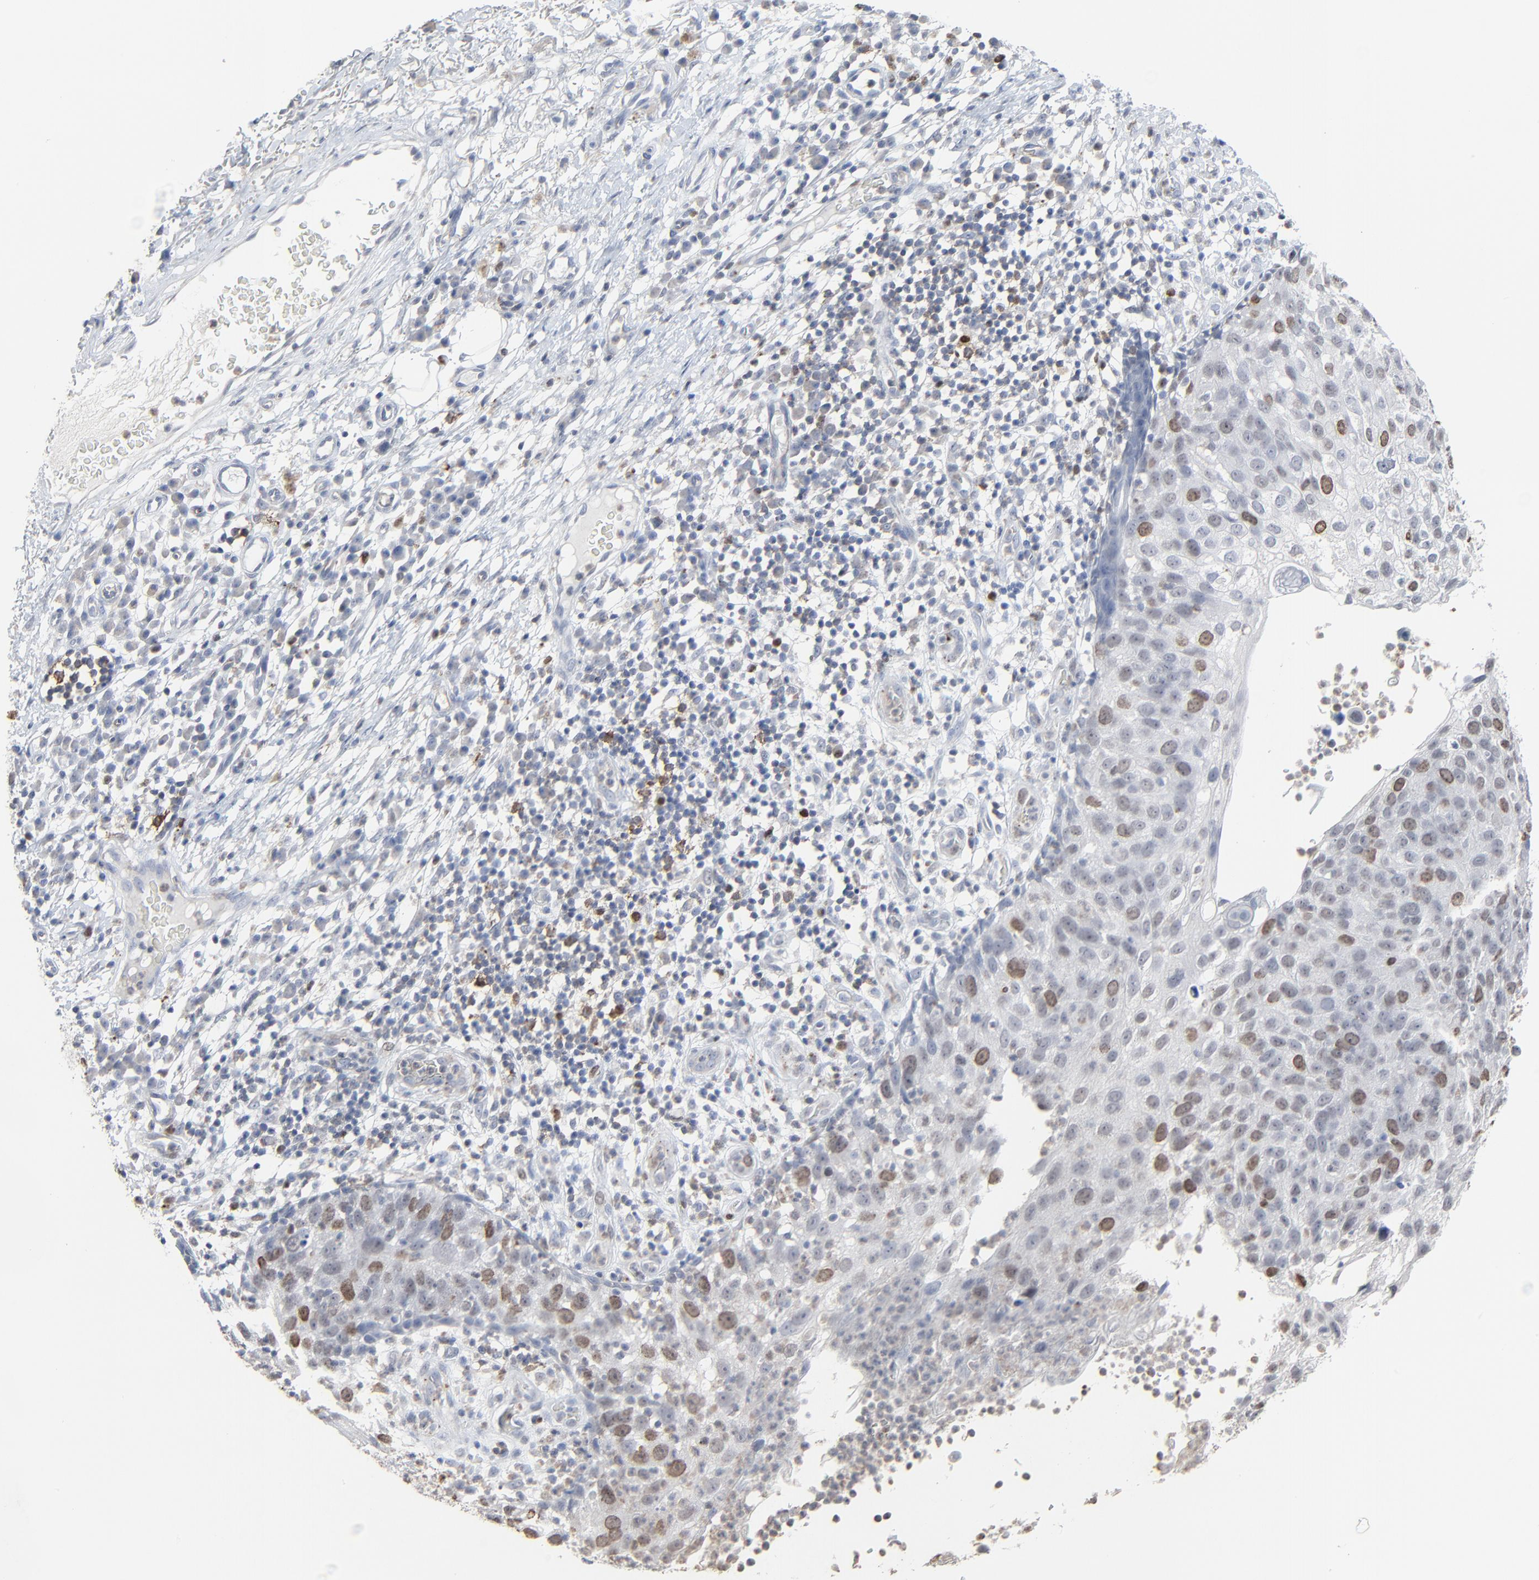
{"staining": {"intensity": "moderate", "quantity": "25%-75%", "location": "nuclear"}, "tissue": "skin cancer", "cell_type": "Tumor cells", "image_type": "cancer", "snomed": [{"axis": "morphology", "description": "Squamous cell carcinoma, NOS"}, {"axis": "topography", "description": "Skin"}], "caption": "Immunohistochemistry (DAB) staining of human skin cancer exhibits moderate nuclear protein staining in about 25%-75% of tumor cells.", "gene": "BIRC3", "patient": {"sex": "male", "age": 87}}